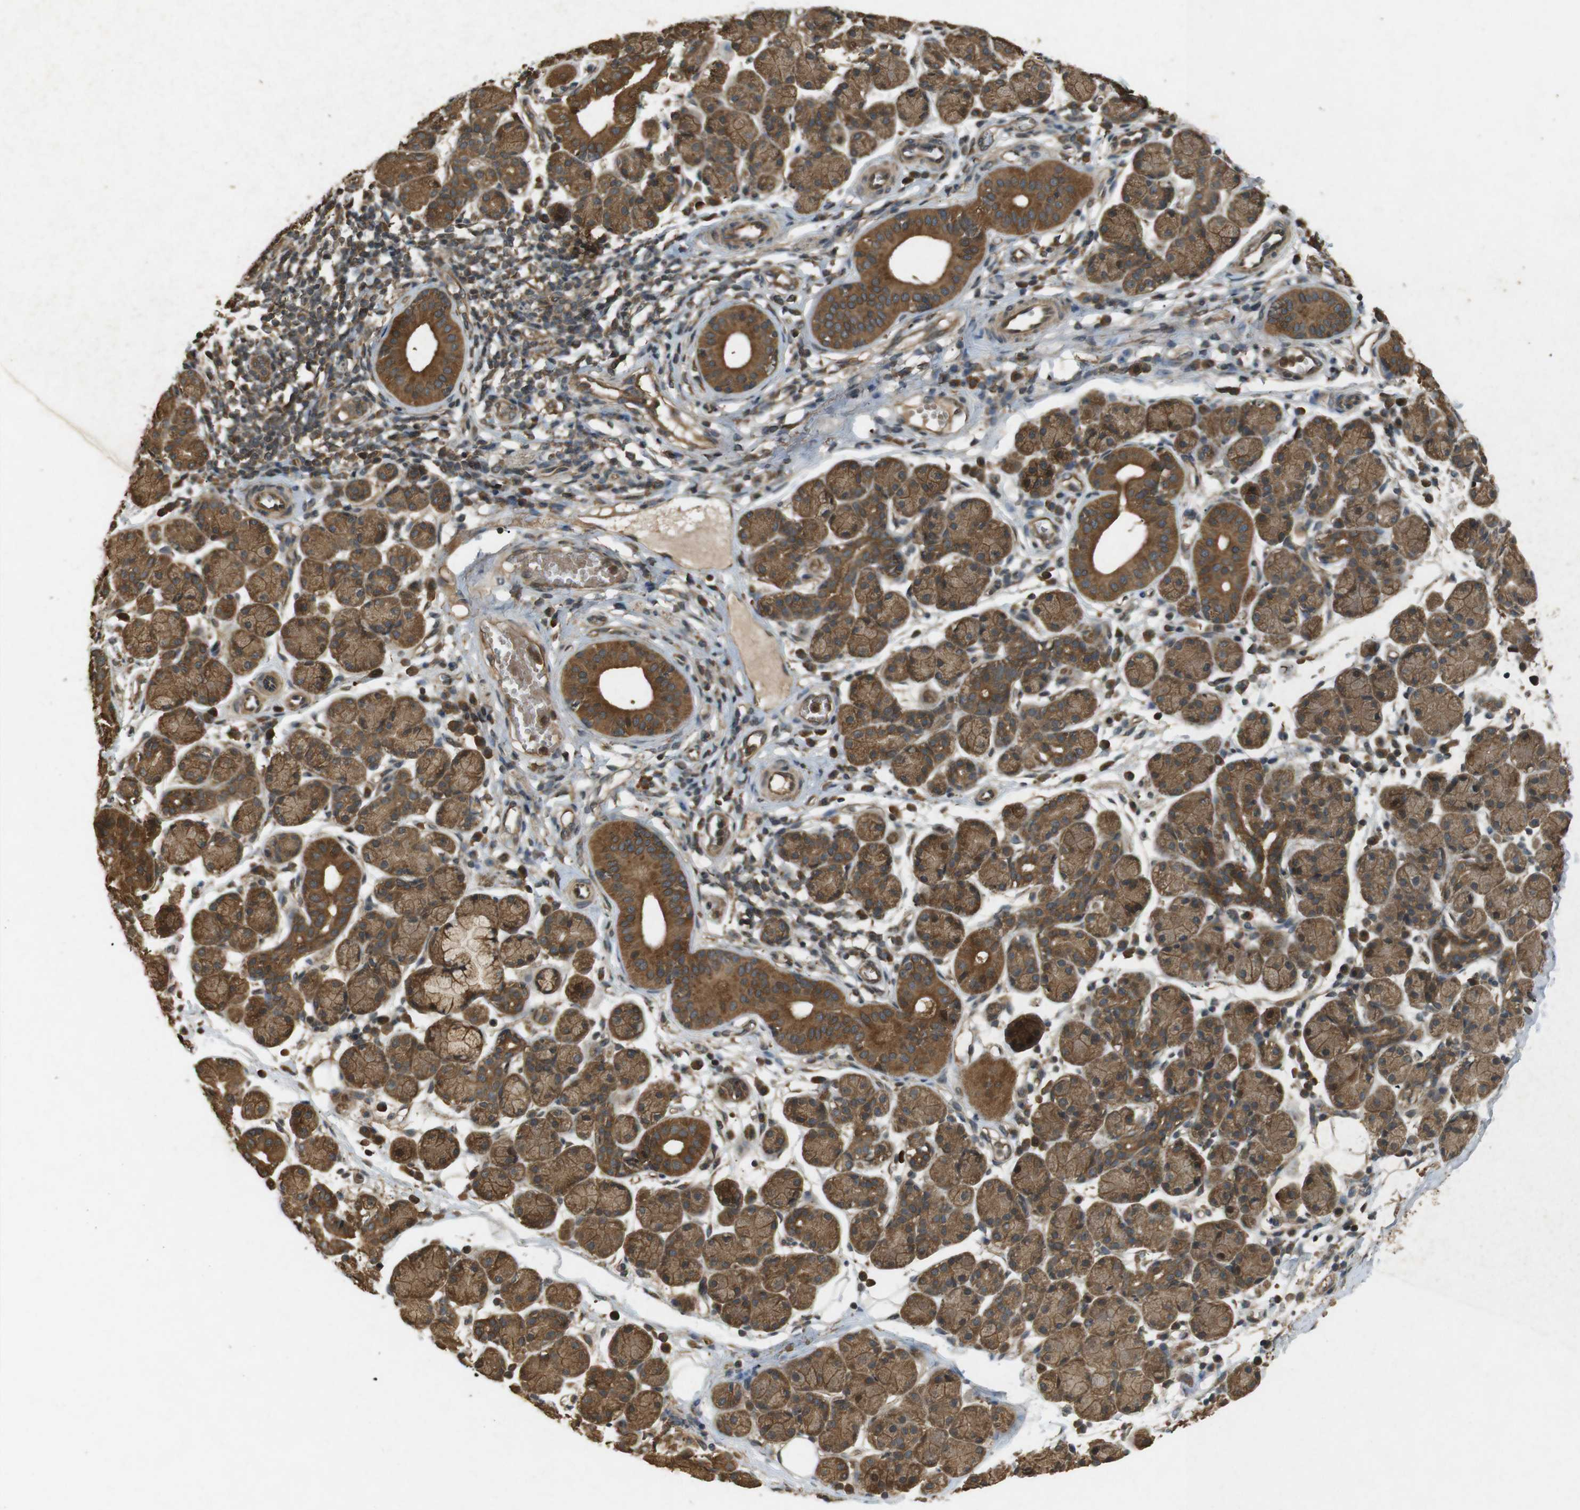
{"staining": {"intensity": "moderate", "quantity": ">75%", "location": "cytoplasmic/membranous"}, "tissue": "salivary gland", "cell_type": "Glandular cells", "image_type": "normal", "snomed": [{"axis": "morphology", "description": "Normal tissue, NOS"}, {"axis": "morphology", "description": "Inflammation, NOS"}, {"axis": "topography", "description": "Lymph node"}, {"axis": "topography", "description": "Salivary gland"}], "caption": "Protein expression analysis of unremarkable salivary gland exhibits moderate cytoplasmic/membranous expression in about >75% of glandular cells. Using DAB (3,3'-diaminobenzidine) (brown) and hematoxylin (blue) stains, captured at high magnification using brightfield microscopy.", "gene": "TAP1", "patient": {"sex": "male", "age": 3}}